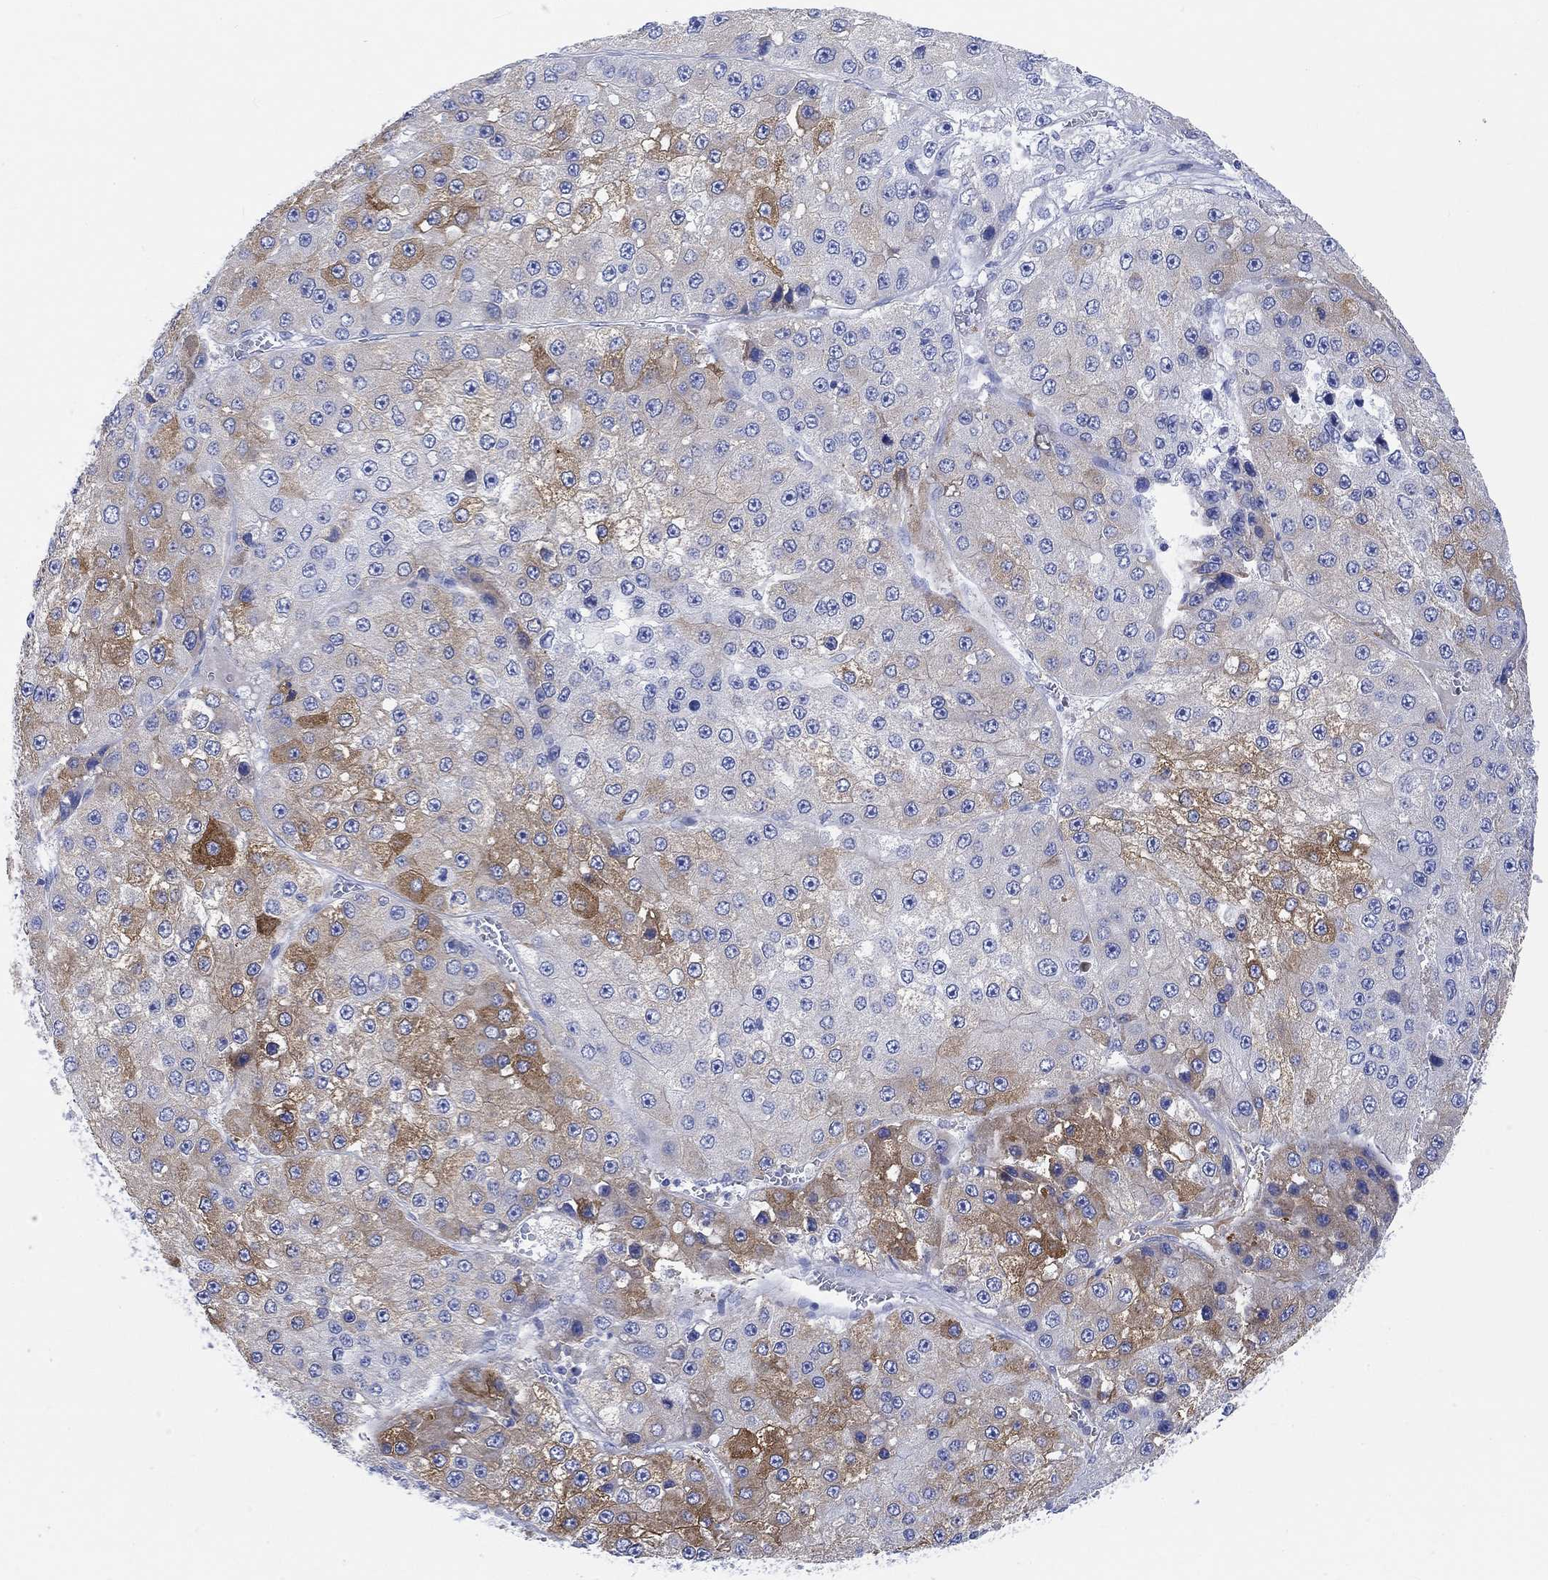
{"staining": {"intensity": "strong", "quantity": "<25%", "location": "cytoplasmic/membranous"}, "tissue": "liver cancer", "cell_type": "Tumor cells", "image_type": "cancer", "snomed": [{"axis": "morphology", "description": "Carcinoma, Hepatocellular, NOS"}, {"axis": "topography", "description": "Liver"}], "caption": "This micrograph reveals liver cancer stained with immunohistochemistry (IHC) to label a protein in brown. The cytoplasmic/membranous of tumor cells show strong positivity for the protein. Nuclei are counter-stained blue.", "gene": "REEP6", "patient": {"sex": "female", "age": 73}}